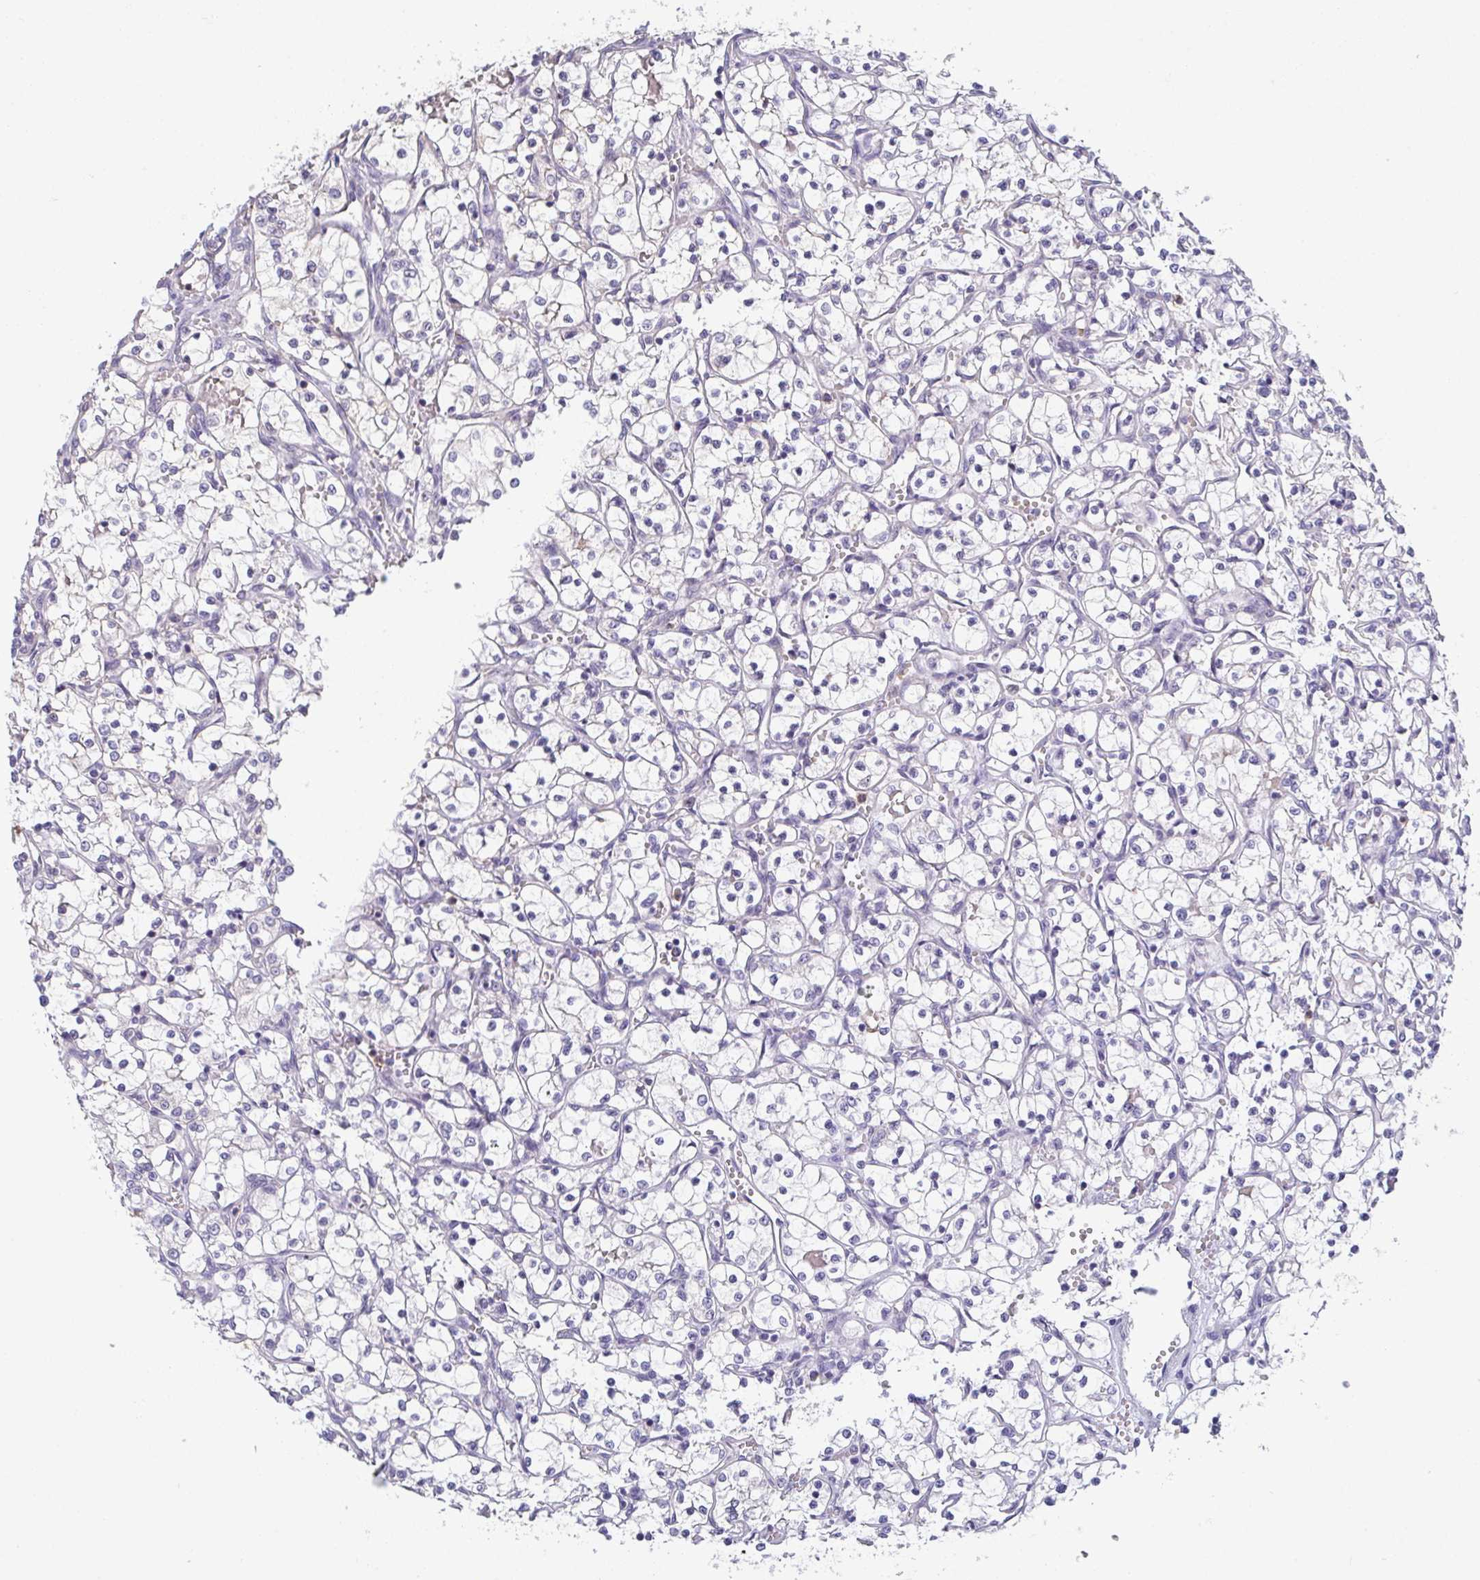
{"staining": {"intensity": "negative", "quantity": "none", "location": "none"}, "tissue": "renal cancer", "cell_type": "Tumor cells", "image_type": "cancer", "snomed": [{"axis": "morphology", "description": "Adenocarcinoma, NOS"}, {"axis": "topography", "description": "Kidney"}], "caption": "A high-resolution image shows immunohistochemistry staining of renal adenocarcinoma, which displays no significant positivity in tumor cells.", "gene": "RIOK1", "patient": {"sex": "female", "age": 69}}